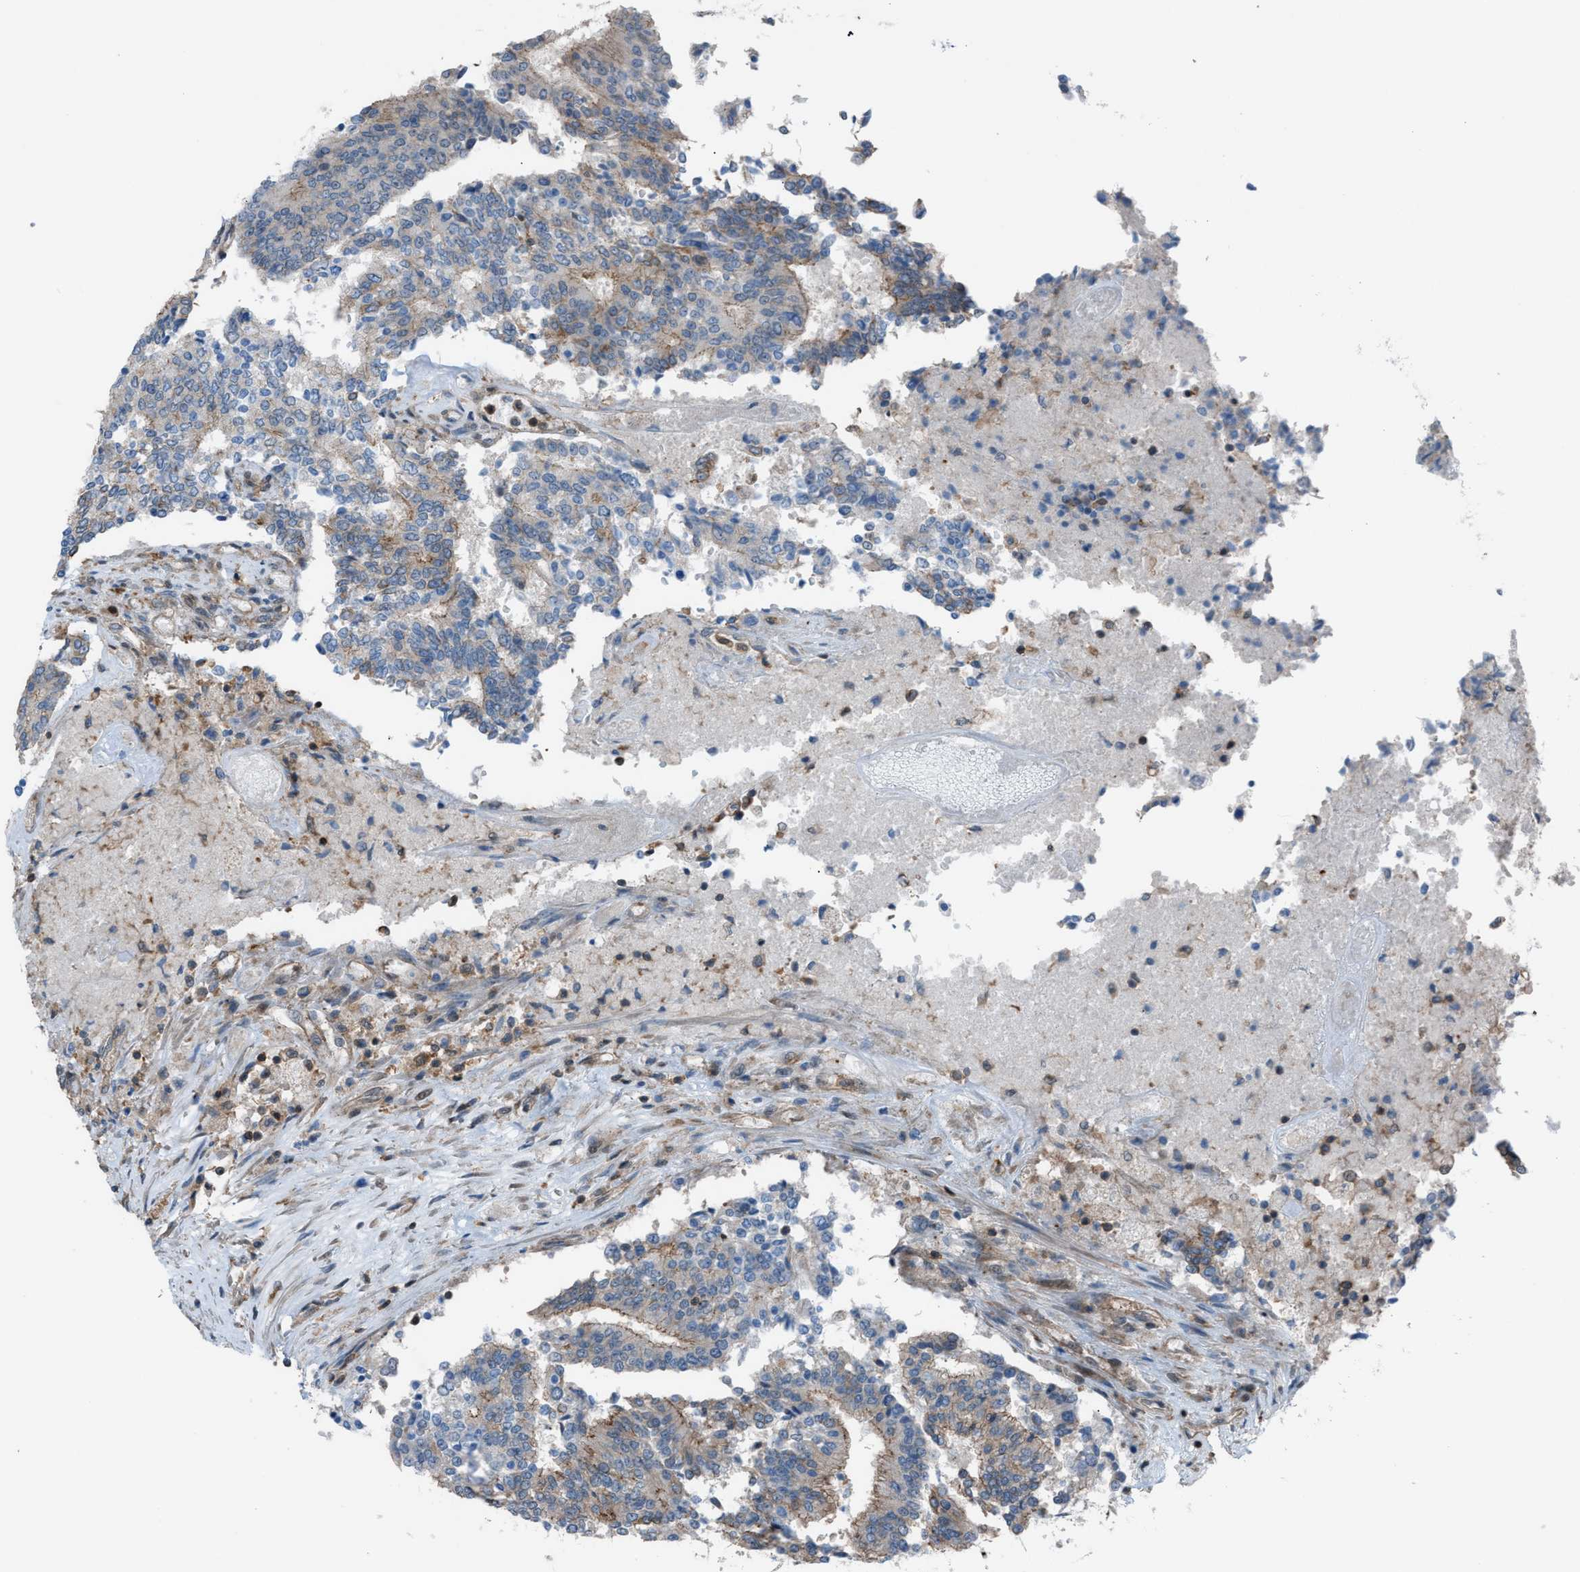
{"staining": {"intensity": "weak", "quantity": "<25%", "location": "cytoplasmic/membranous"}, "tissue": "prostate cancer", "cell_type": "Tumor cells", "image_type": "cancer", "snomed": [{"axis": "morphology", "description": "Normal tissue, NOS"}, {"axis": "morphology", "description": "Adenocarcinoma, High grade"}, {"axis": "topography", "description": "Prostate"}, {"axis": "topography", "description": "Seminal veicle"}], "caption": "Prostate cancer was stained to show a protein in brown. There is no significant positivity in tumor cells.", "gene": "DYRK1A", "patient": {"sex": "male", "age": 55}}